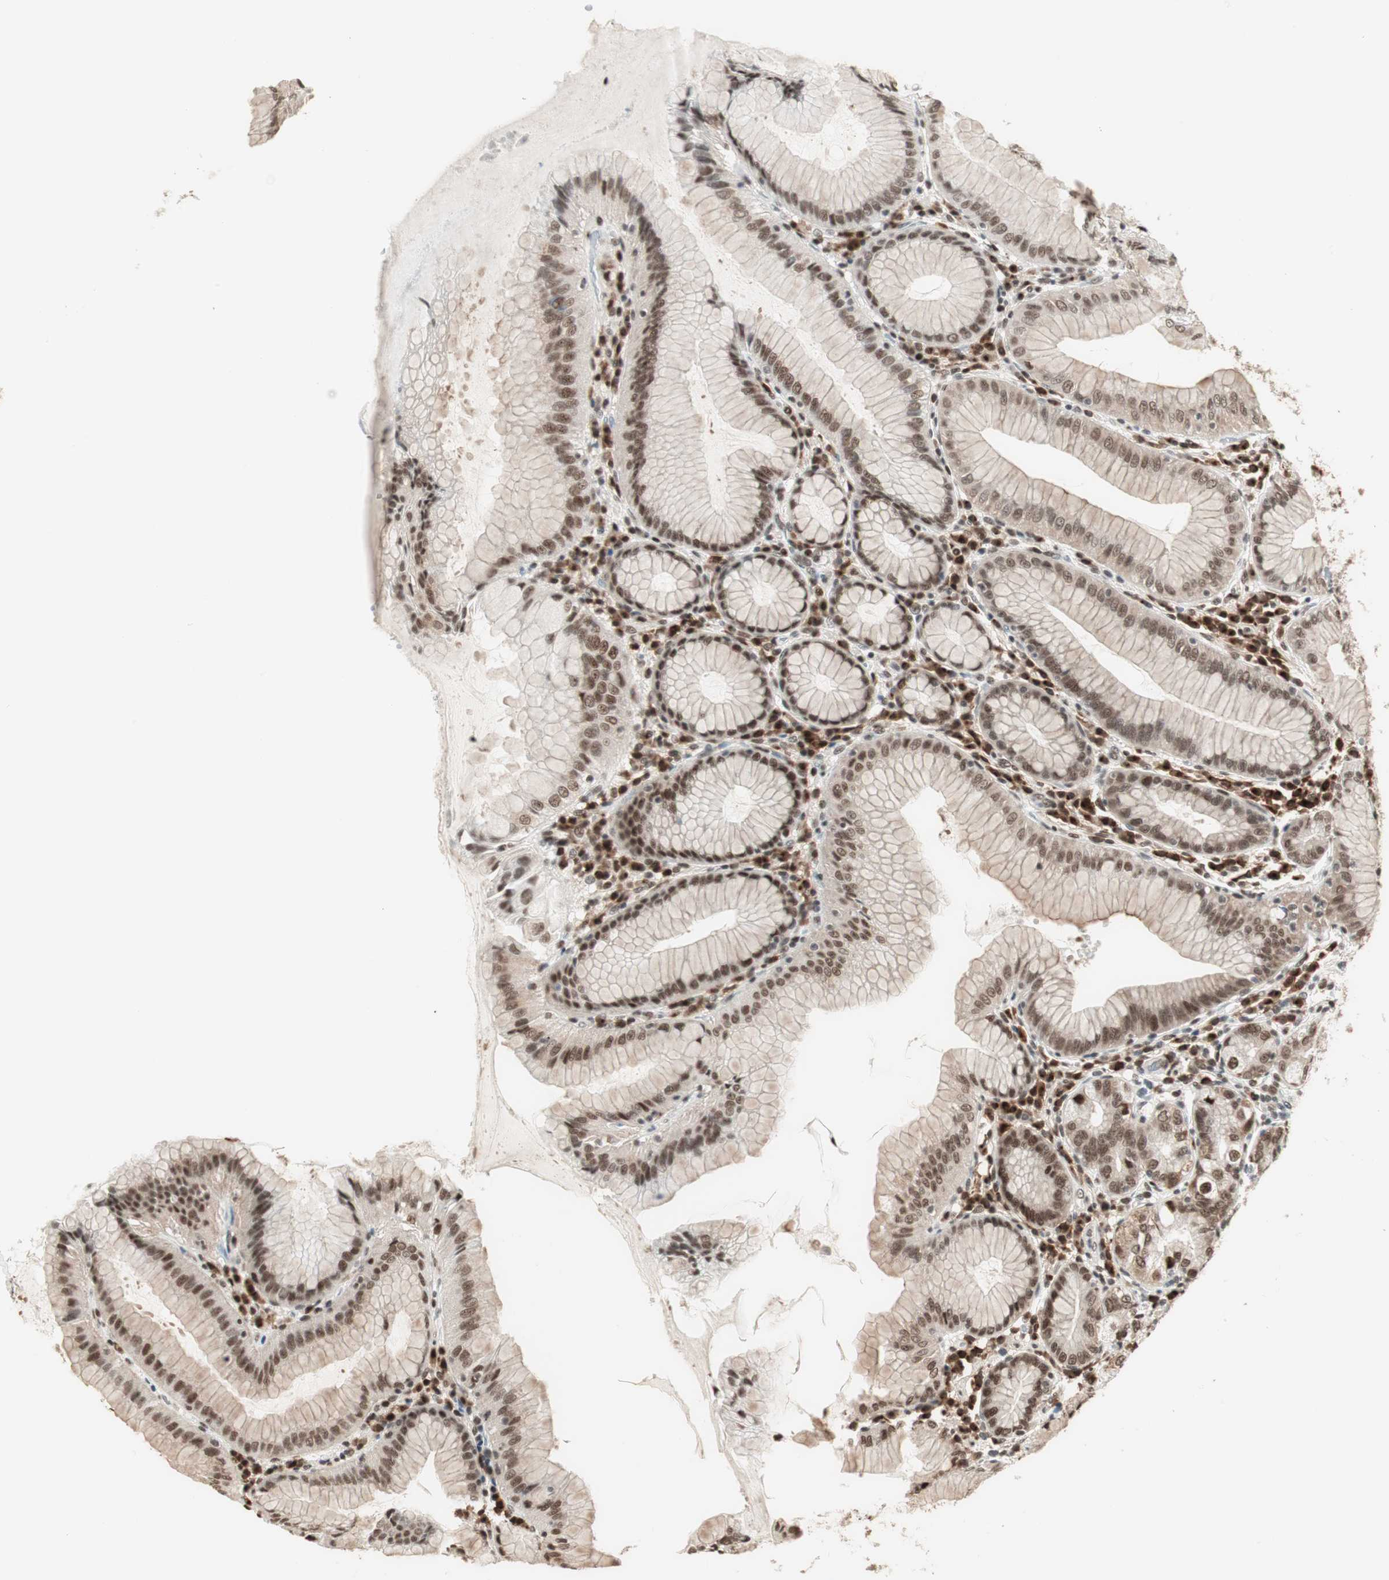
{"staining": {"intensity": "strong", "quantity": ">75%", "location": "nuclear"}, "tissue": "stomach", "cell_type": "Glandular cells", "image_type": "normal", "snomed": [{"axis": "morphology", "description": "Normal tissue, NOS"}, {"axis": "topography", "description": "Stomach, lower"}], "caption": "This micrograph reveals immunohistochemistry staining of normal stomach, with high strong nuclear staining in approximately >75% of glandular cells.", "gene": "SMARCE1", "patient": {"sex": "female", "age": 76}}